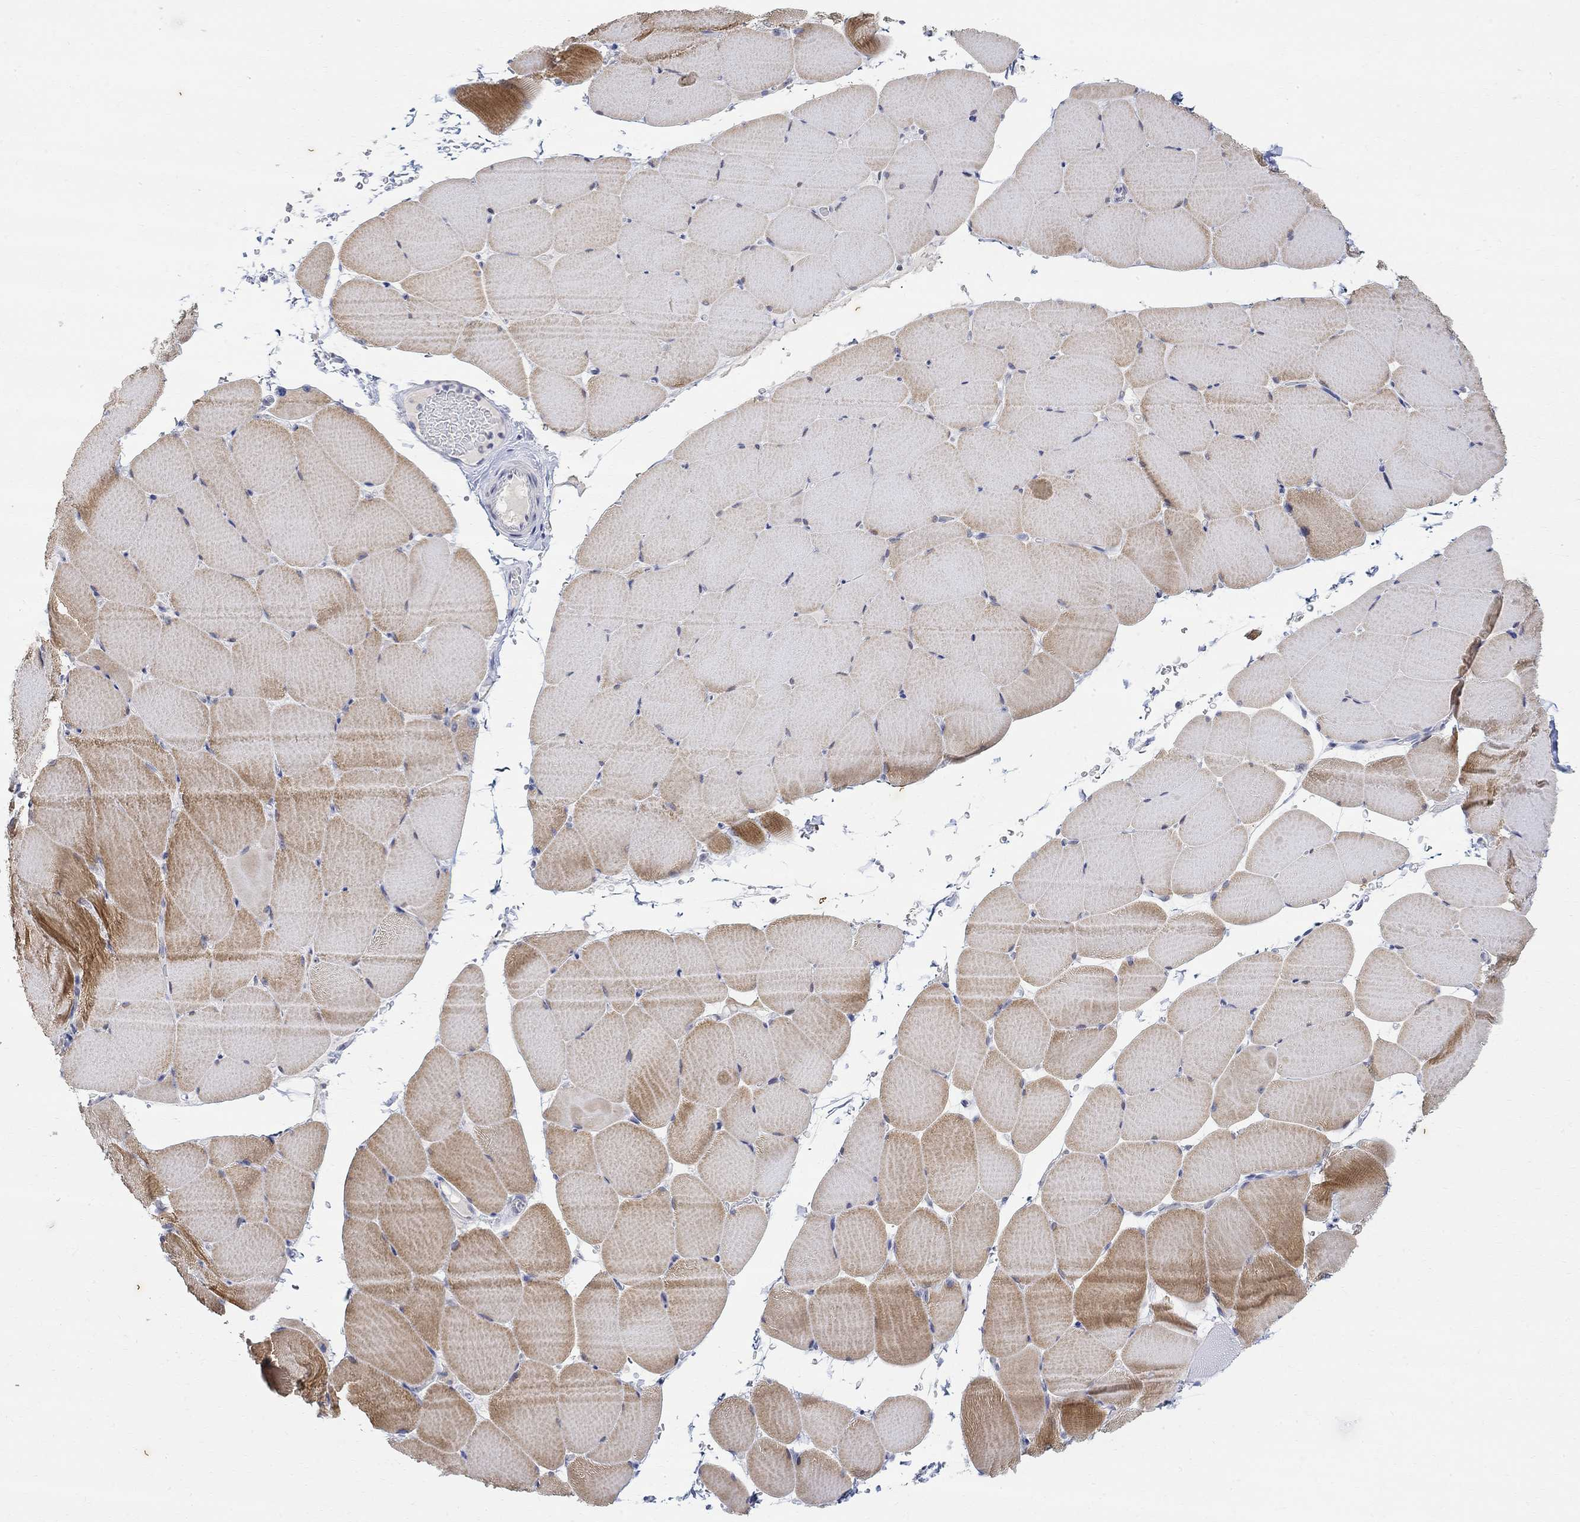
{"staining": {"intensity": "moderate", "quantity": "25%-75%", "location": "cytoplasmic/membranous"}, "tissue": "skeletal muscle", "cell_type": "Myocytes", "image_type": "normal", "snomed": [{"axis": "morphology", "description": "Normal tissue, NOS"}, {"axis": "topography", "description": "Skeletal muscle"}], "caption": "A brown stain labels moderate cytoplasmic/membranous staining of a protein in myocytes of unremarkable skeletal muscle. Nuclei are stained in blue.", "gene": "FNDC5", "patient": {"sex": "female", "age": 37}}